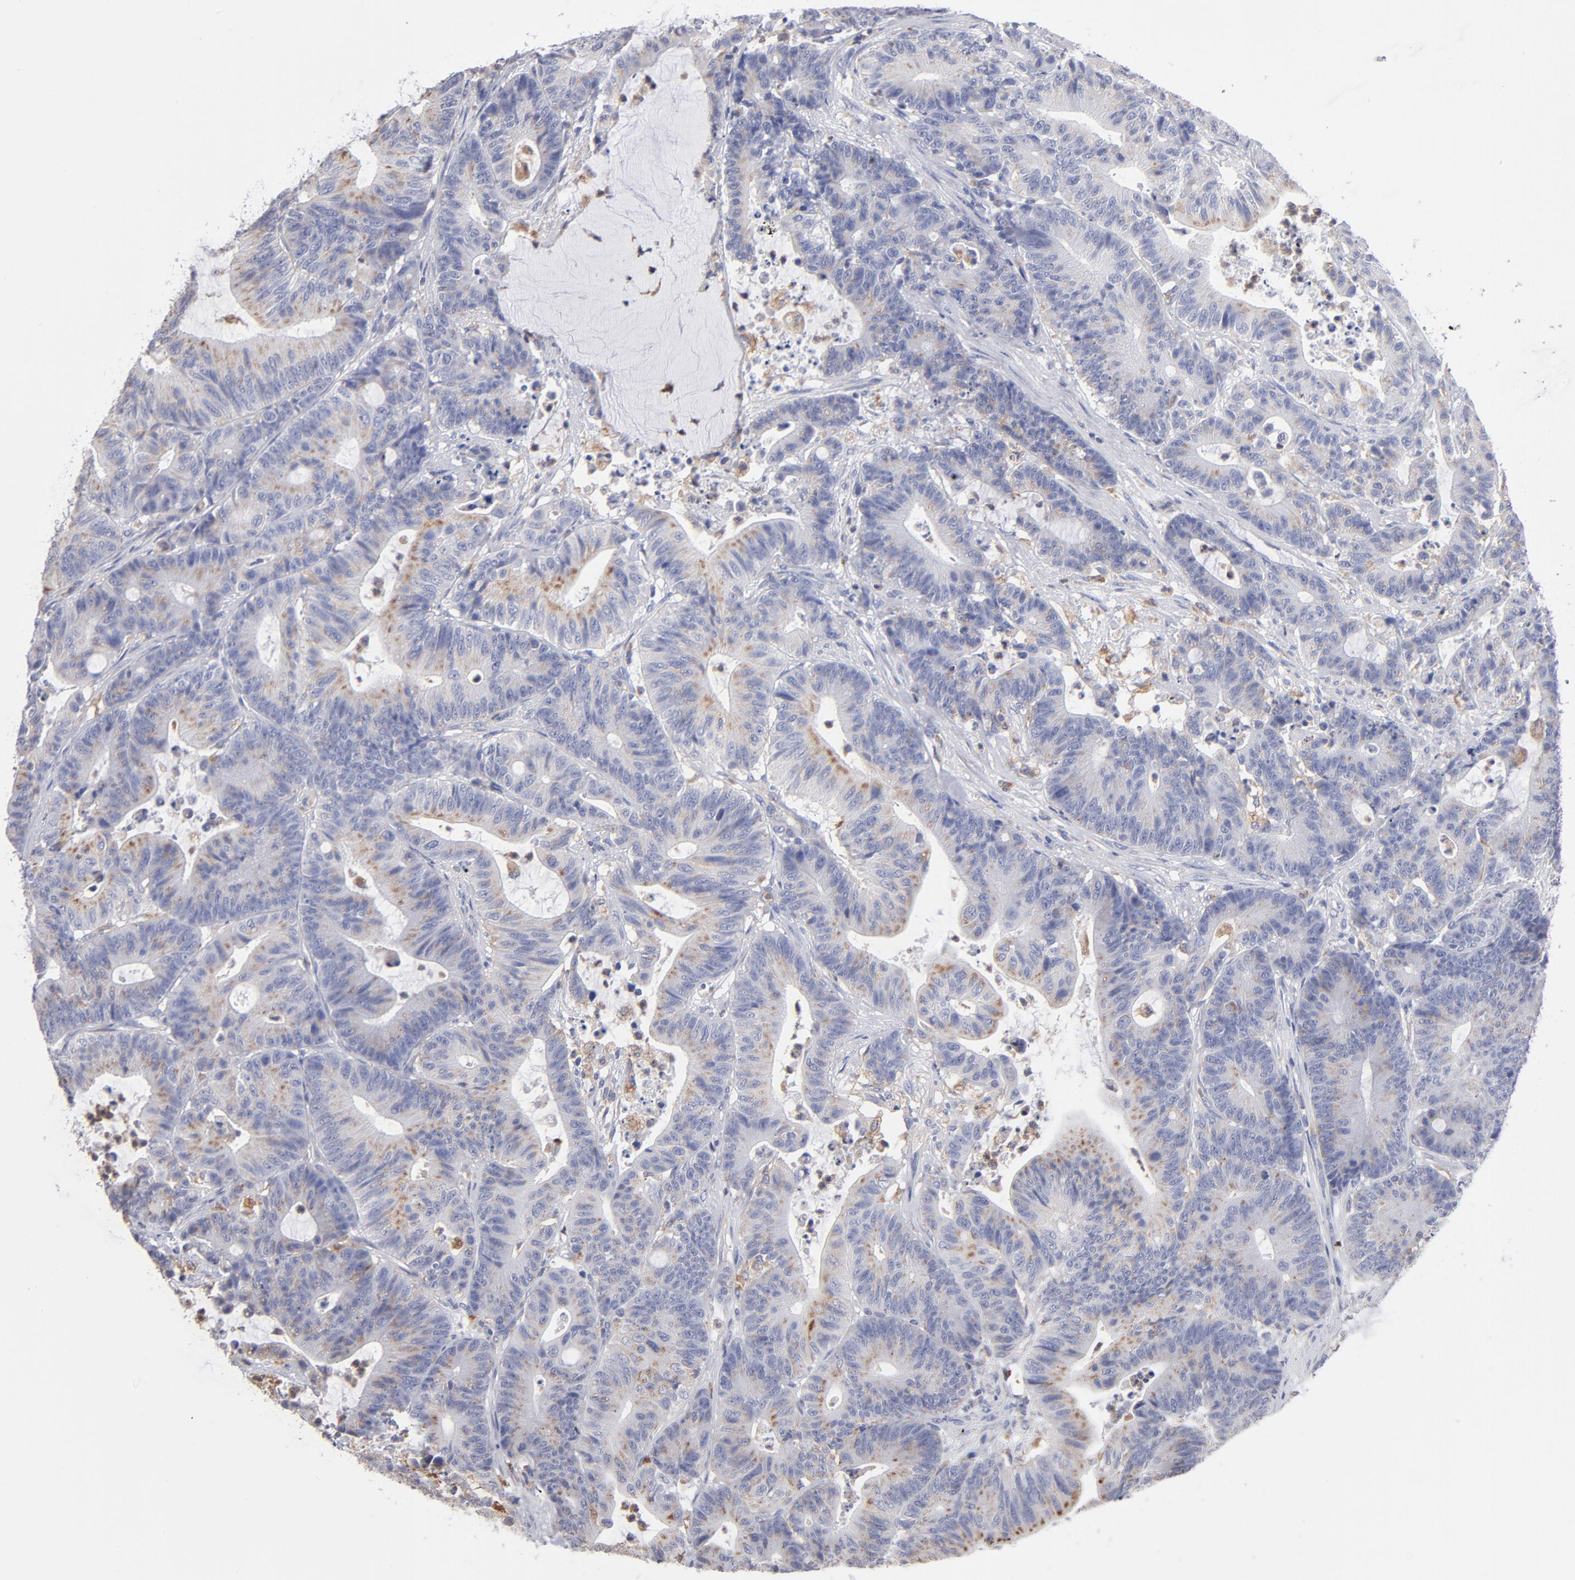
{"staining": {"intensity": "moderate", "quantity": "25%-75%", "location": "cytoplasmic/membranous"}, "tissue": "colorectal cancer", "cell_type": "Tumor cells", "image_type": "cancer", "snomed": [{"axis": "morphology", "description": "Adenocarcinoma, NOS"}, {"axis": "topography", "description": "Colon"}], "caption": "The micrograph displays staining of colorectal cancer (adenocarcinoma), revealing moderate cytoplasmic/membranous protein expression (brown color) within tumor cells.", "gene": "RRAGB", "patient": {"sex": "female", "age": 84}}